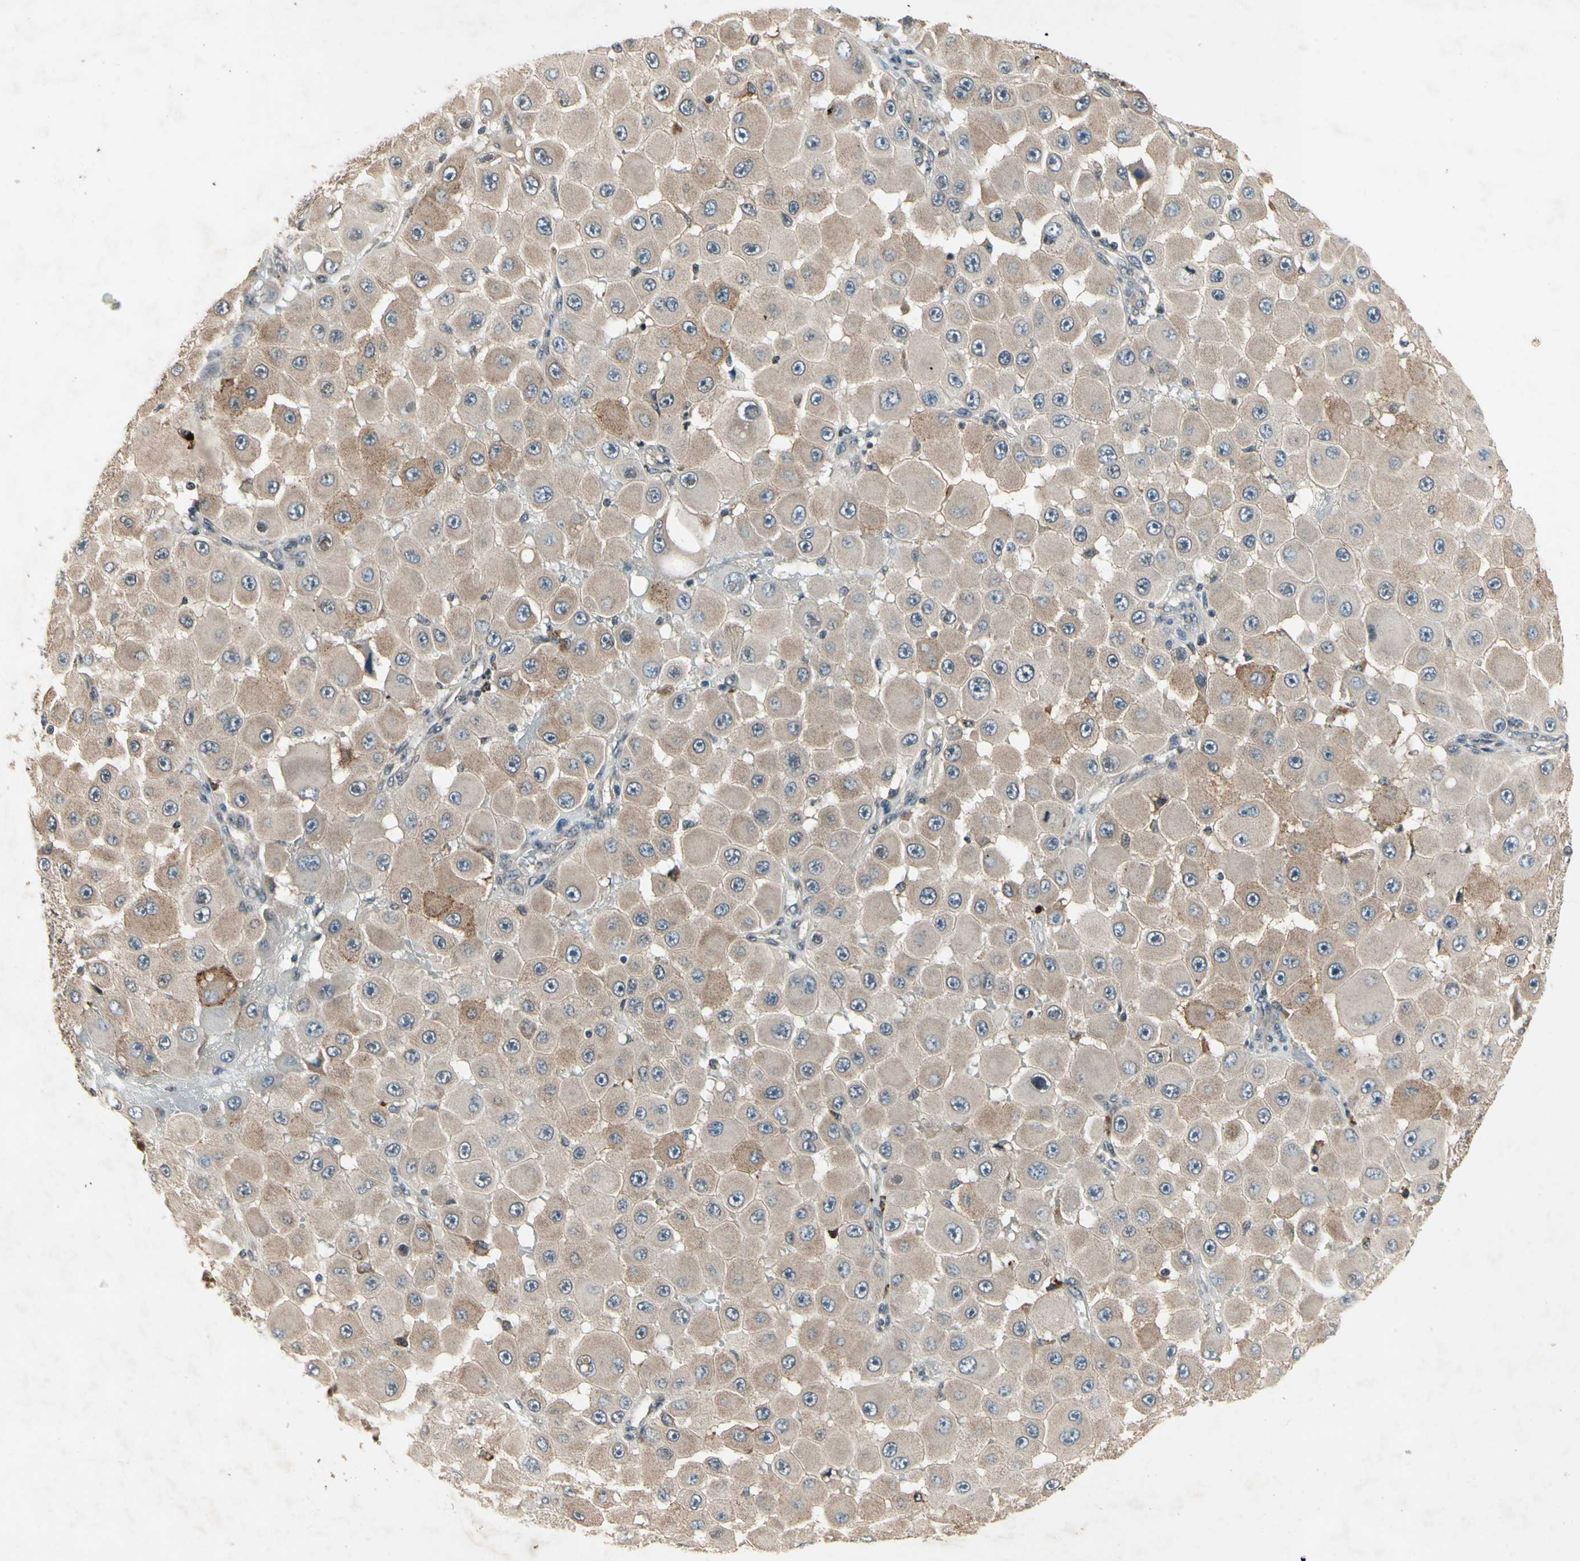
{"staining": {"intensity": "moderate", "quantity": ">75%", "location": "cytoplasmic/membranous"}, "tissue": "melanoma", "cell_type": "Tumor cells", "image_type": "cancer", "snomed": [{"axis": "morphology", "description": "Malignant melanoma, NOS"}, {"axis": "topography", "description": "Skin"}], "caption": "Melanoma was stained to show a protein in brown. There is medium levels of moderate cytoplasmic/membranous positivity in about >75% of tumor cells. Nuclei are stained in blue.", "gene": "DPY19L3", "patient": {"sex": "female", "age": 81}}